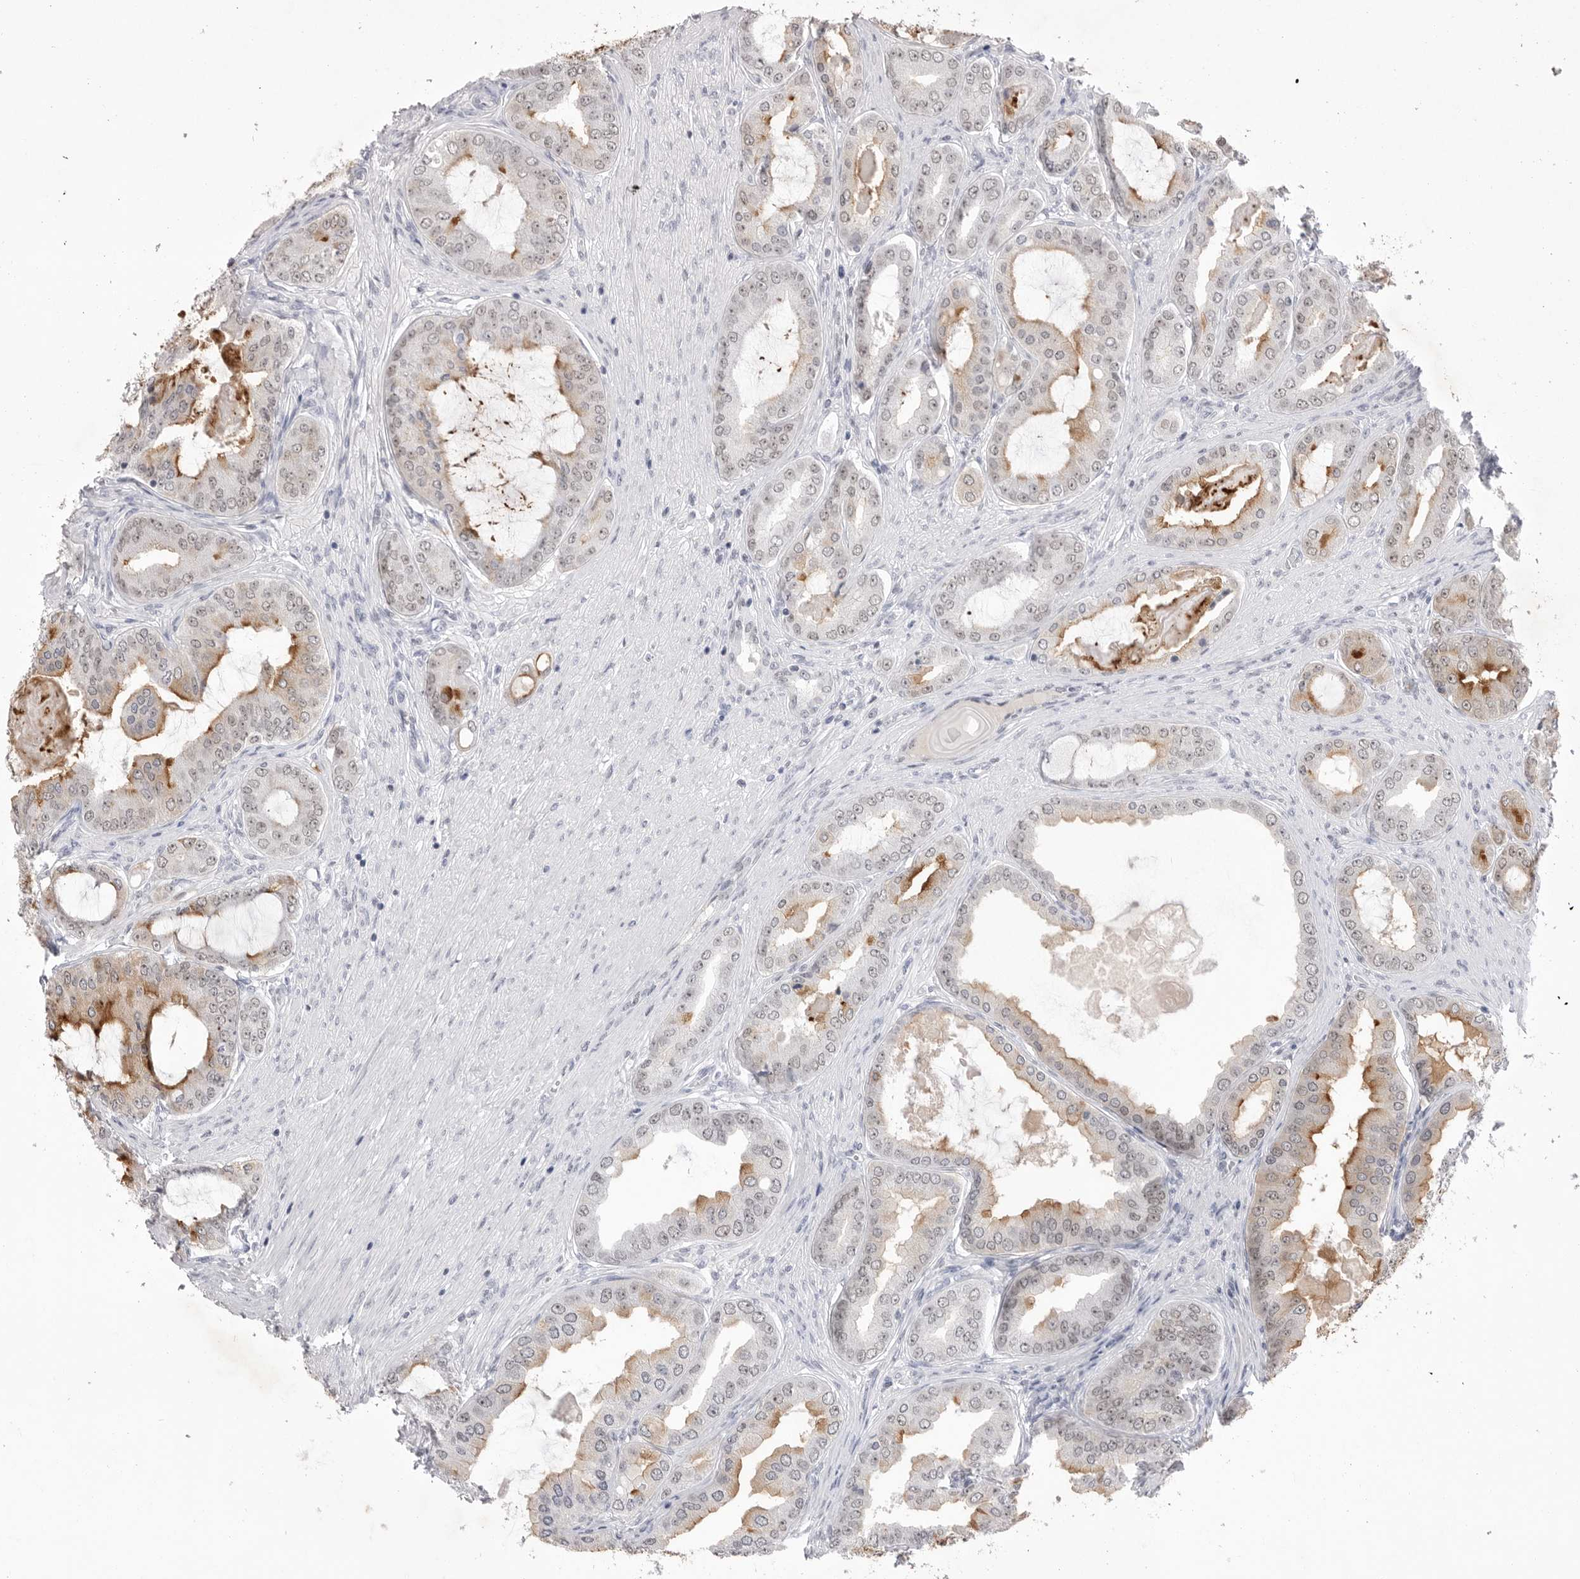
{"staining": {"intensity": "strong", "quantity": "<25%", "location": "cytoplasmic/membranous,nuclear"}, "tissue": "prostate cancer", "cell_type": "Tumor cells", "image_type": "cancer", "snomed": [{"axis": "morphology", "description": "Adenocarcinoma, High grade"}, {"axis": "topography", "description": "Prostate"}], "caption": "Prostate adenocarcinoma (high-grade) stained with a protein marker exhibits strong staining in tumor cells.", "gene": "ZBTB7B", "patient": {"sex": "male", "age": 60}}